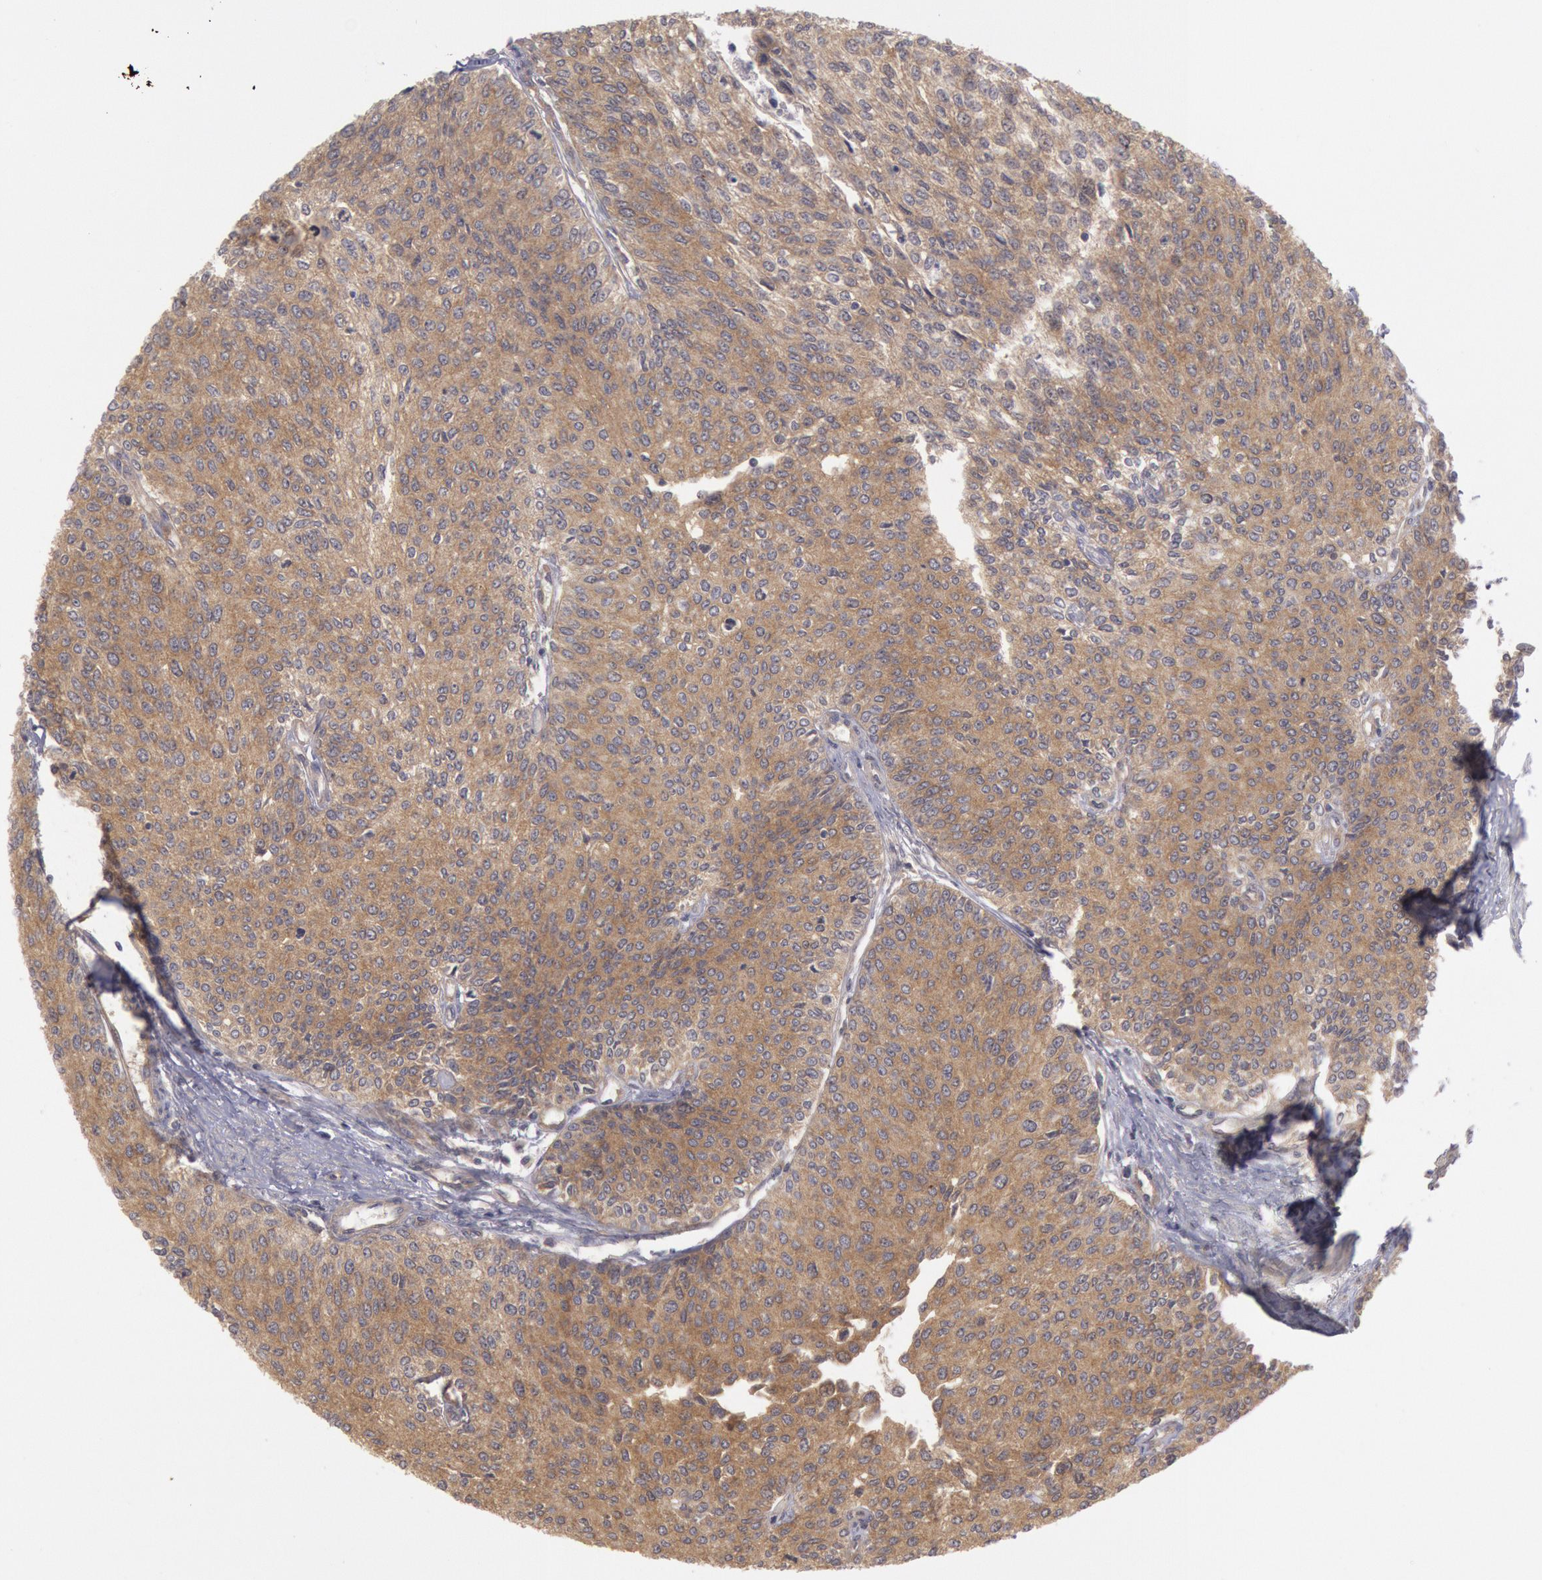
{"staining": {"intensity": "weak", "quantity": ">75%", "location": "cytoplasmic/membranous"}, "tissue": "urothelial cancer", "cell_type": "Tumor cells", "image_type": "cancer", "snomed": [{"axis": "morphology", "description": "Urothelial carcinoma, Low grade"}, {"axis": "topography", "description": "Urinary bladder"}], "caption": "Tumor cells demonstrate low levels of weak cytoplasmic/membranous expression in about >75% of cells in urothelial cancer.", "gene": "BRAF", "patient": {"sex": "female", "age": 73}}